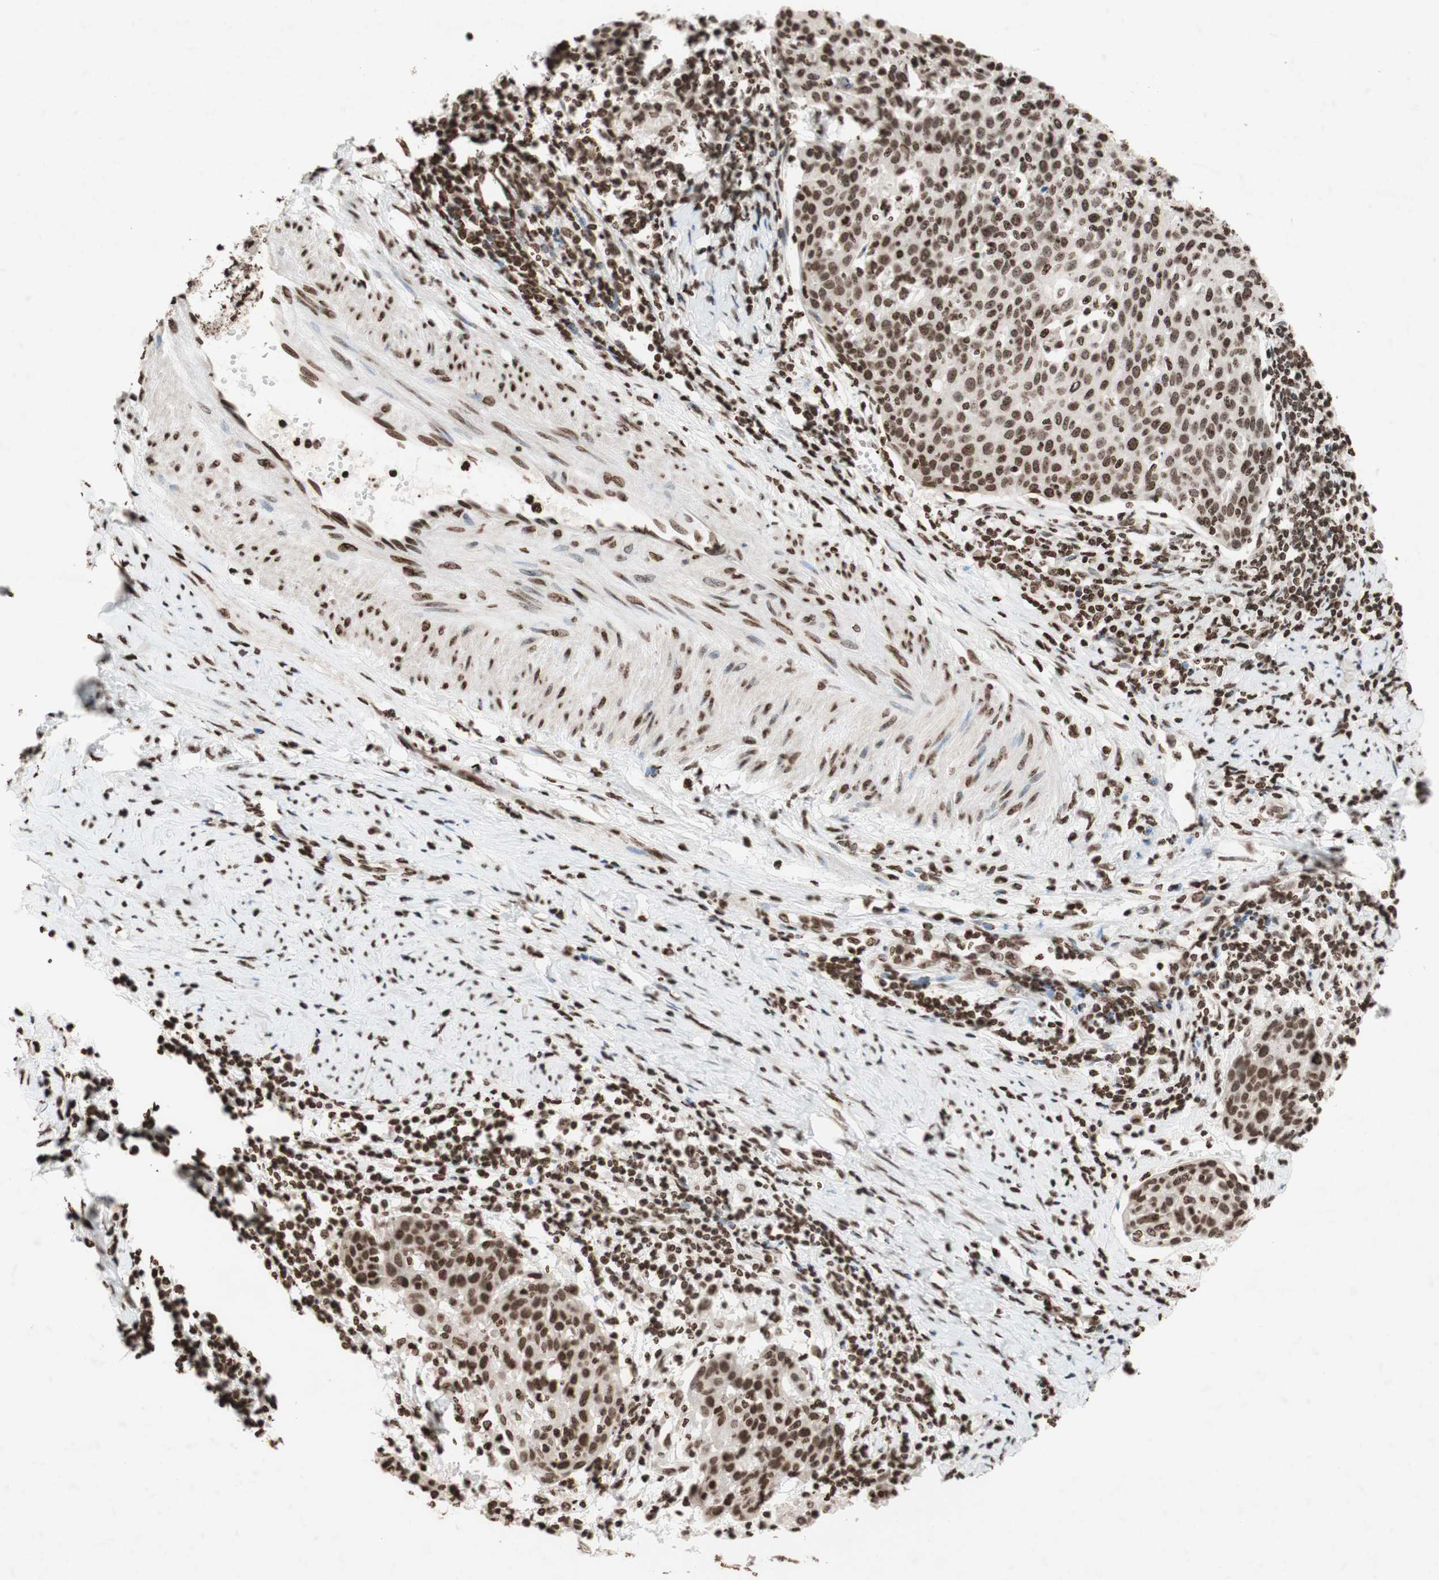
{"staining": {"intensity": "moderate", "quantity": ">75%", "location": "nuclear"}, "tissue": "cervical cancer", "cell_type": "Tumor cells", "image_type": "cancer", "snomed": [{"axis": "morphology", "description": "Squamous cell carcinoma, NOS"}, {"axis": "topography", "description": "Cervix"}], "caption": "A medium amount of moderate nuclear positivity is appreciated in about >75% of tumor cells in squamous cell carcinoma (cervical) tissue.", "gene": "NCOA3", "patient": {"sex": "female", "age": 38}}